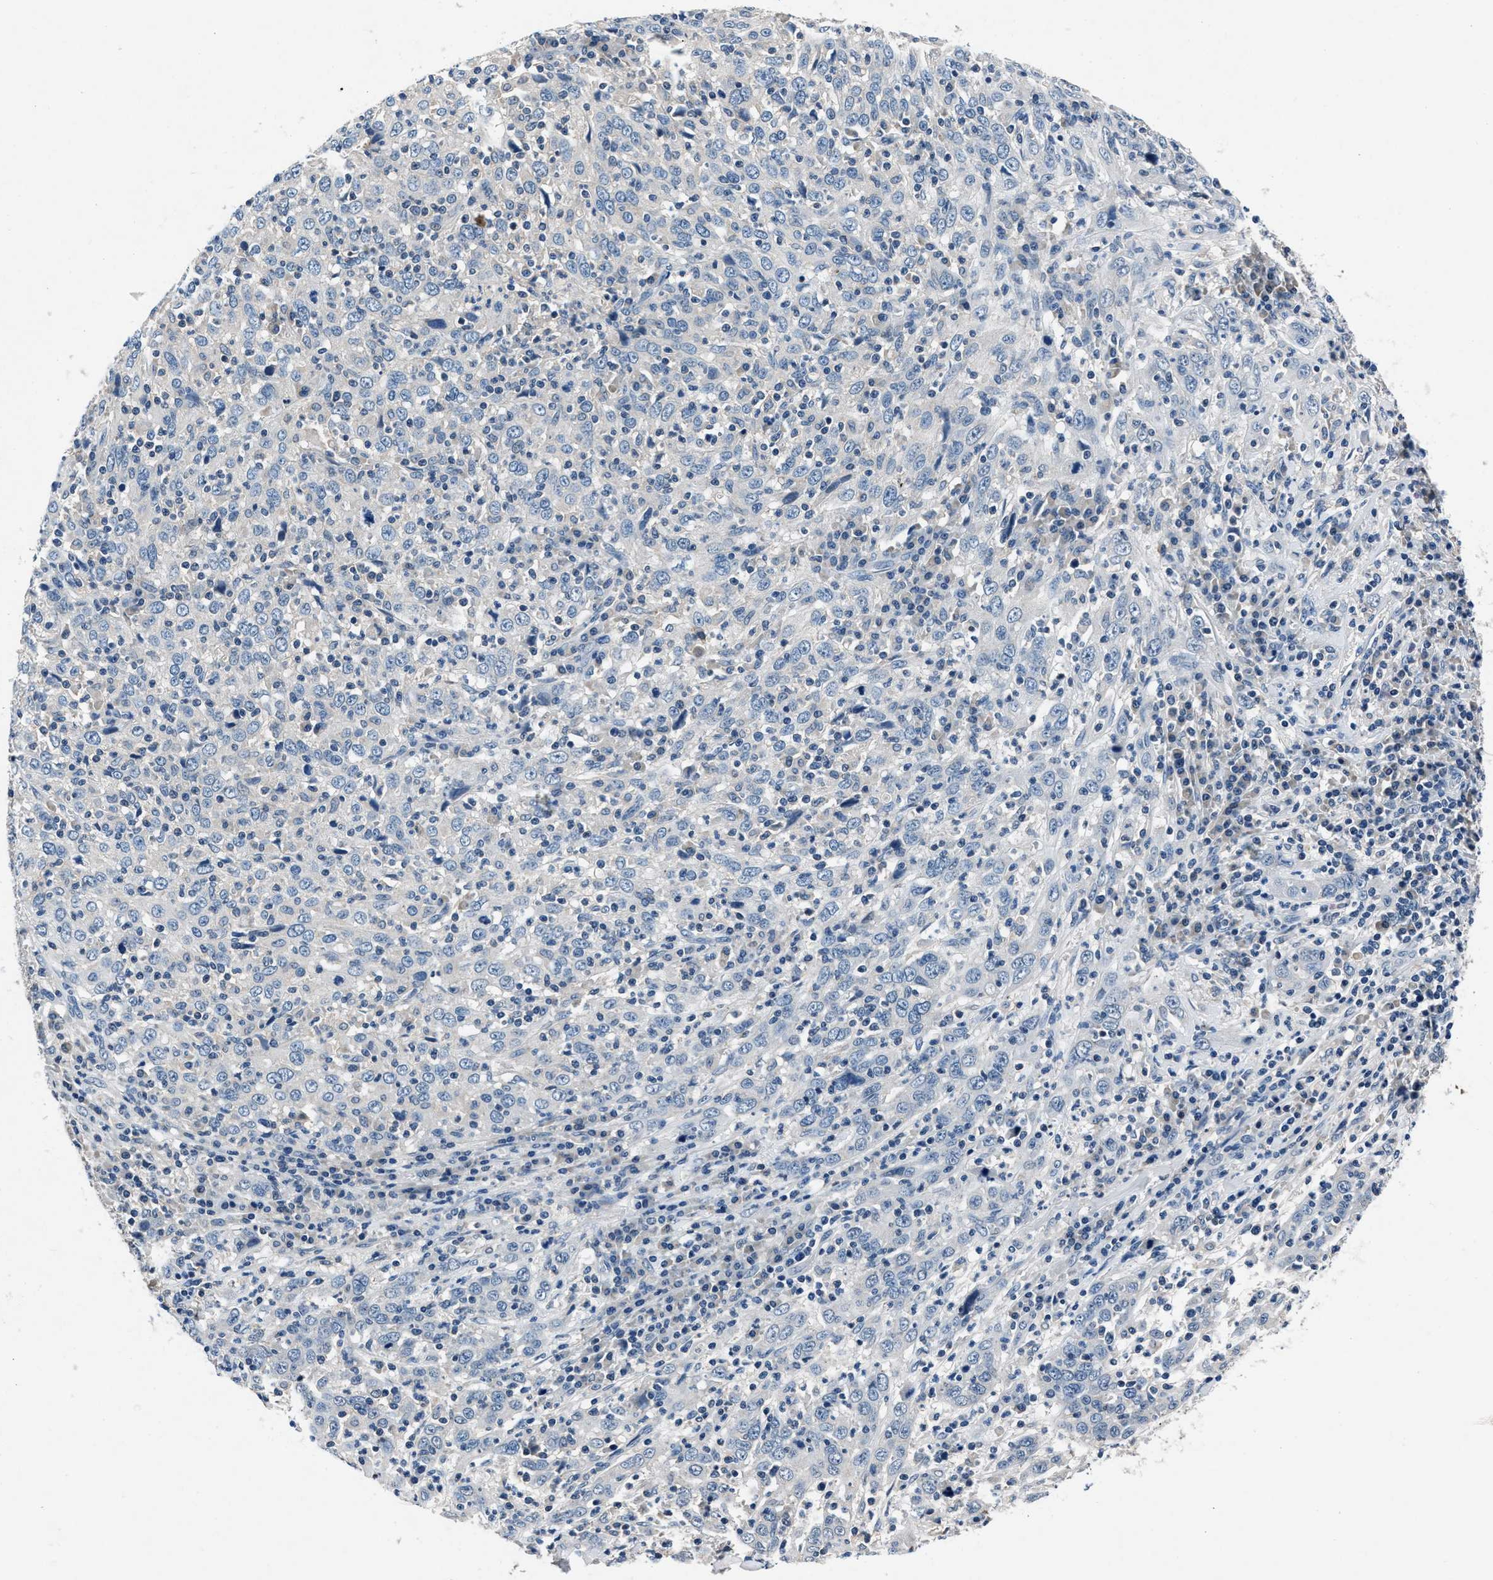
{"staining": {"intensity": "negative", "quantity": "none", "location": "none"}, "tissue": "cervical cancer", "cell_type": "Tumor cells", "image_type": "cancer", "snomed": [{"axis": "morphology", "description": "Squamous cell carcinoma, NOS"}, {"axis": "topography", "description": "Cervix"}], "caption": "This micrograph is of cervical squamous cell carcinoma stained with IHC to label a protein in brown with the nuclei are counter-stained blue. There is no staining in tumor cells.", "gene": "DENND6B", "patient": {"sex": "female", "age": 46}}